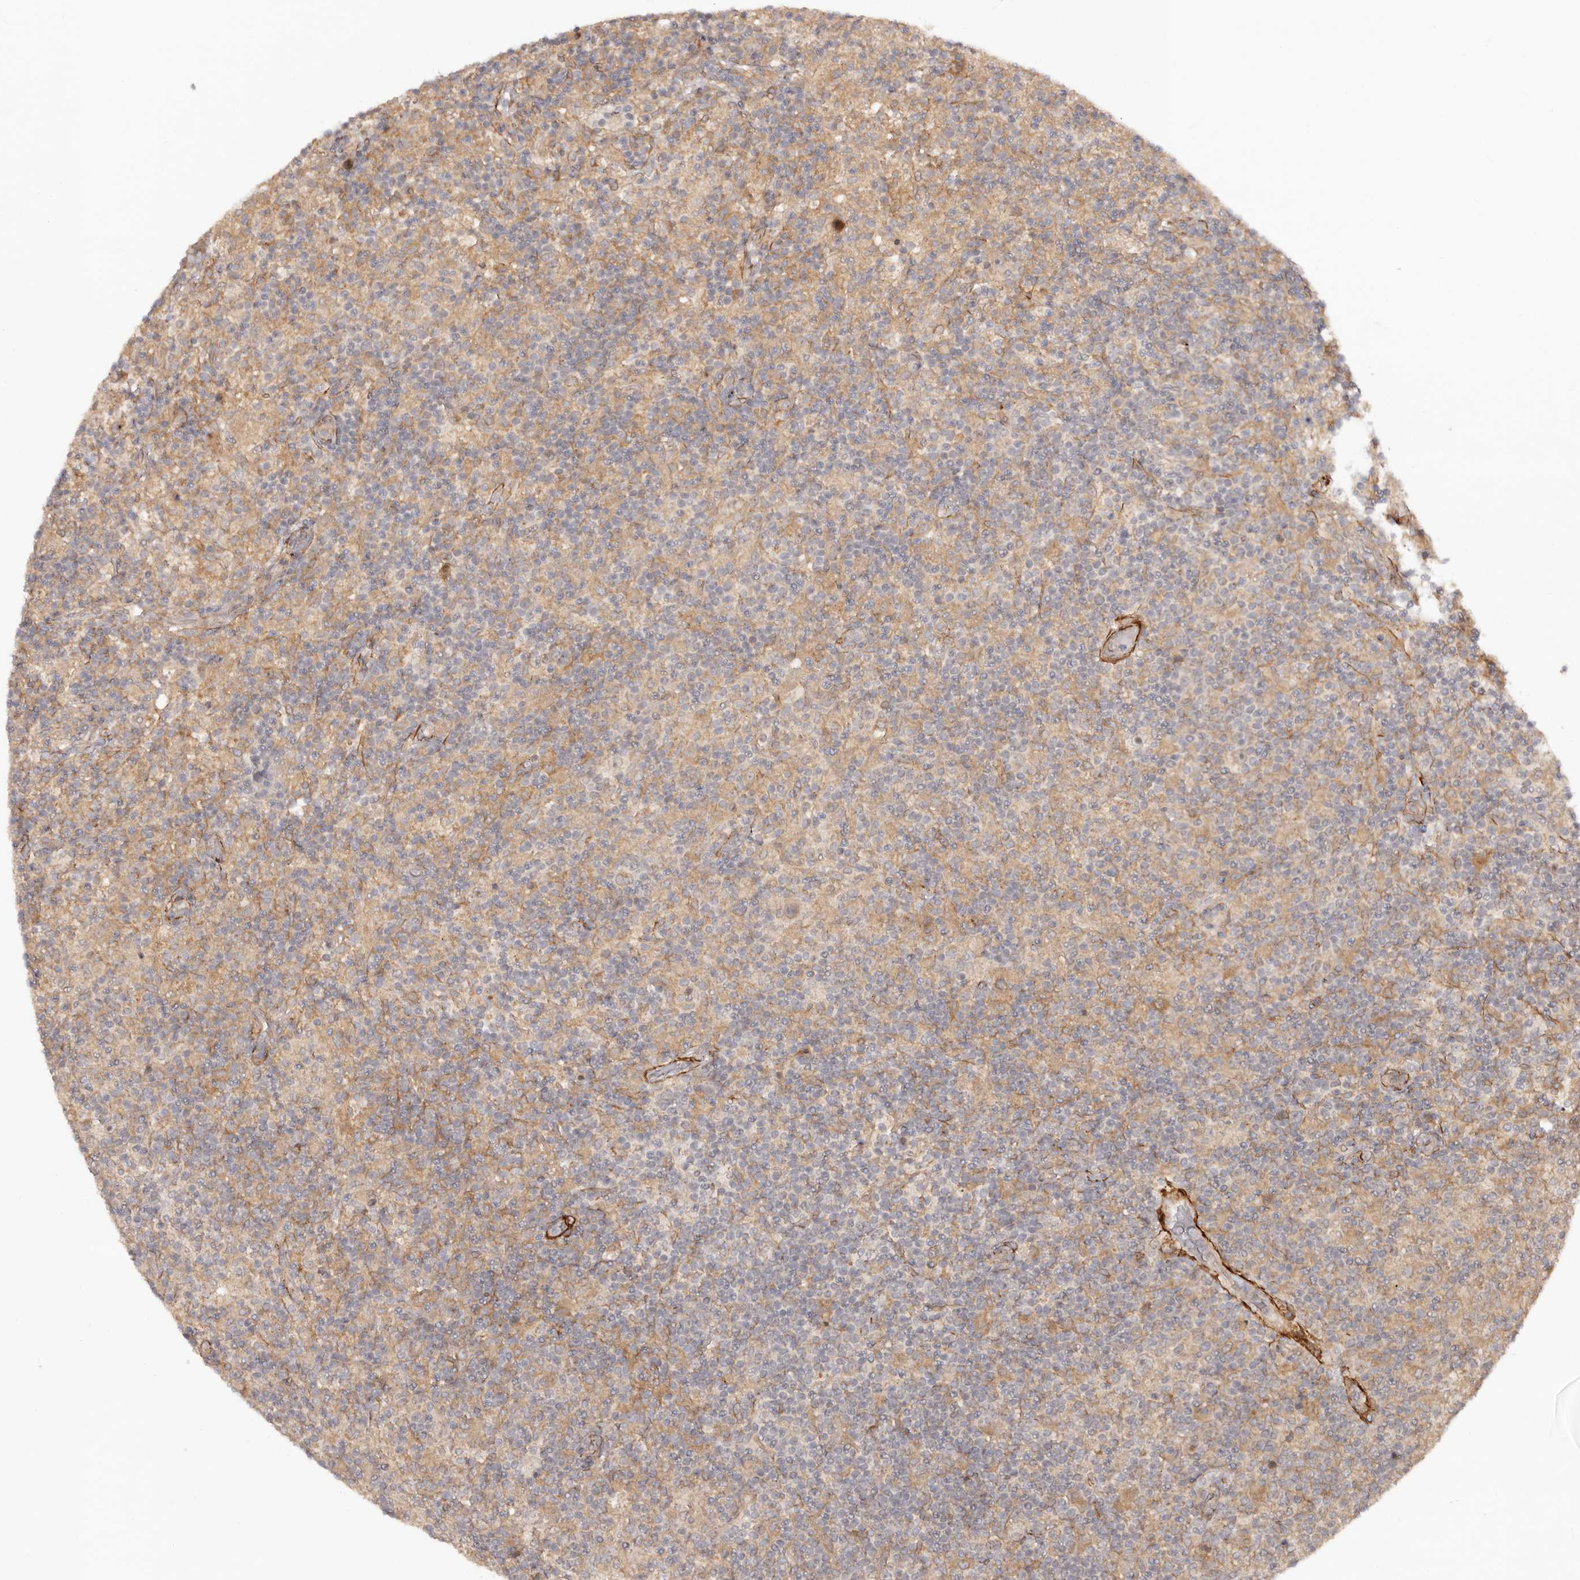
{"staining": {"intensity": "negative", "quantity": "none", "location": "none"}, "tissue": "lymphoma", "cell_type": "Tumor cells", "image_type": "cancer", "snomed": [{"axis": "morphology", "description": "Hodgkin's disease, NOS"}, {"axis": "topography", "description": "Lymph node"}], "caption": "Immunohistochemical staining of human lymphoma demonstrates no significant staining in tumor cells.", "gene": "MICAL2", "patient": {"sex": "male", "age": 70}}